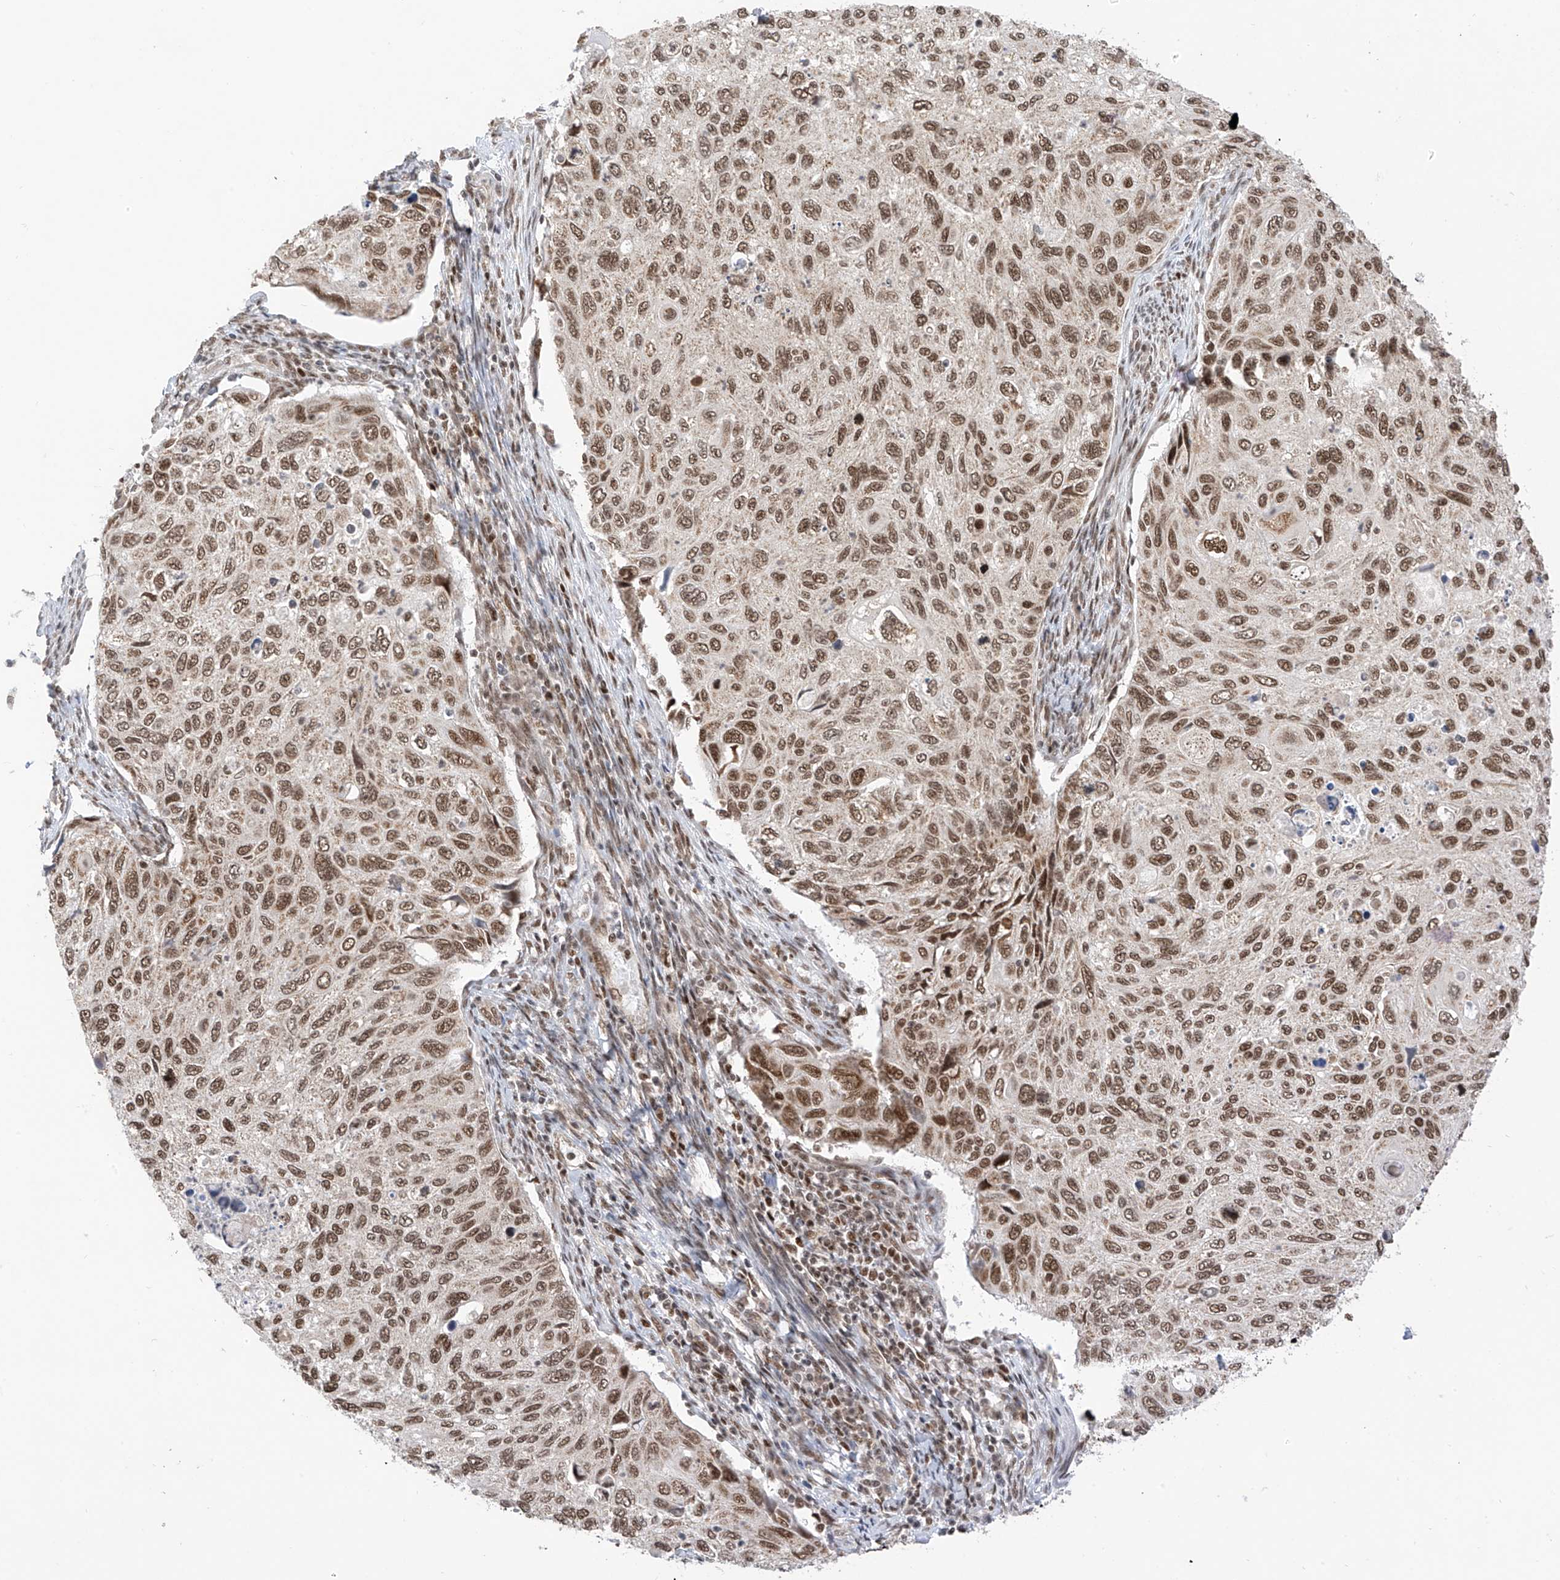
{"staining": {"intensity": "moderate", "quantity": ">75%", "location": "nuclear"}, "tissue": "cervical cancer", "cell_type": "Tumor cells", "image_type": "cancer", "snomed": [{"axis": "morphology", "description": "Squamous cell carcinoma, NOS"}, {"axis": "topography", "description": "Cervix"}], "caption": "Brown immunohistochemical staining in squamous cell carcinoma (cervical) displays moderate nuclear positivity in approximately >75% of tumor cells.", "gene": "AURKAIP1", "patient": {"sex": "female", "age": 70}}